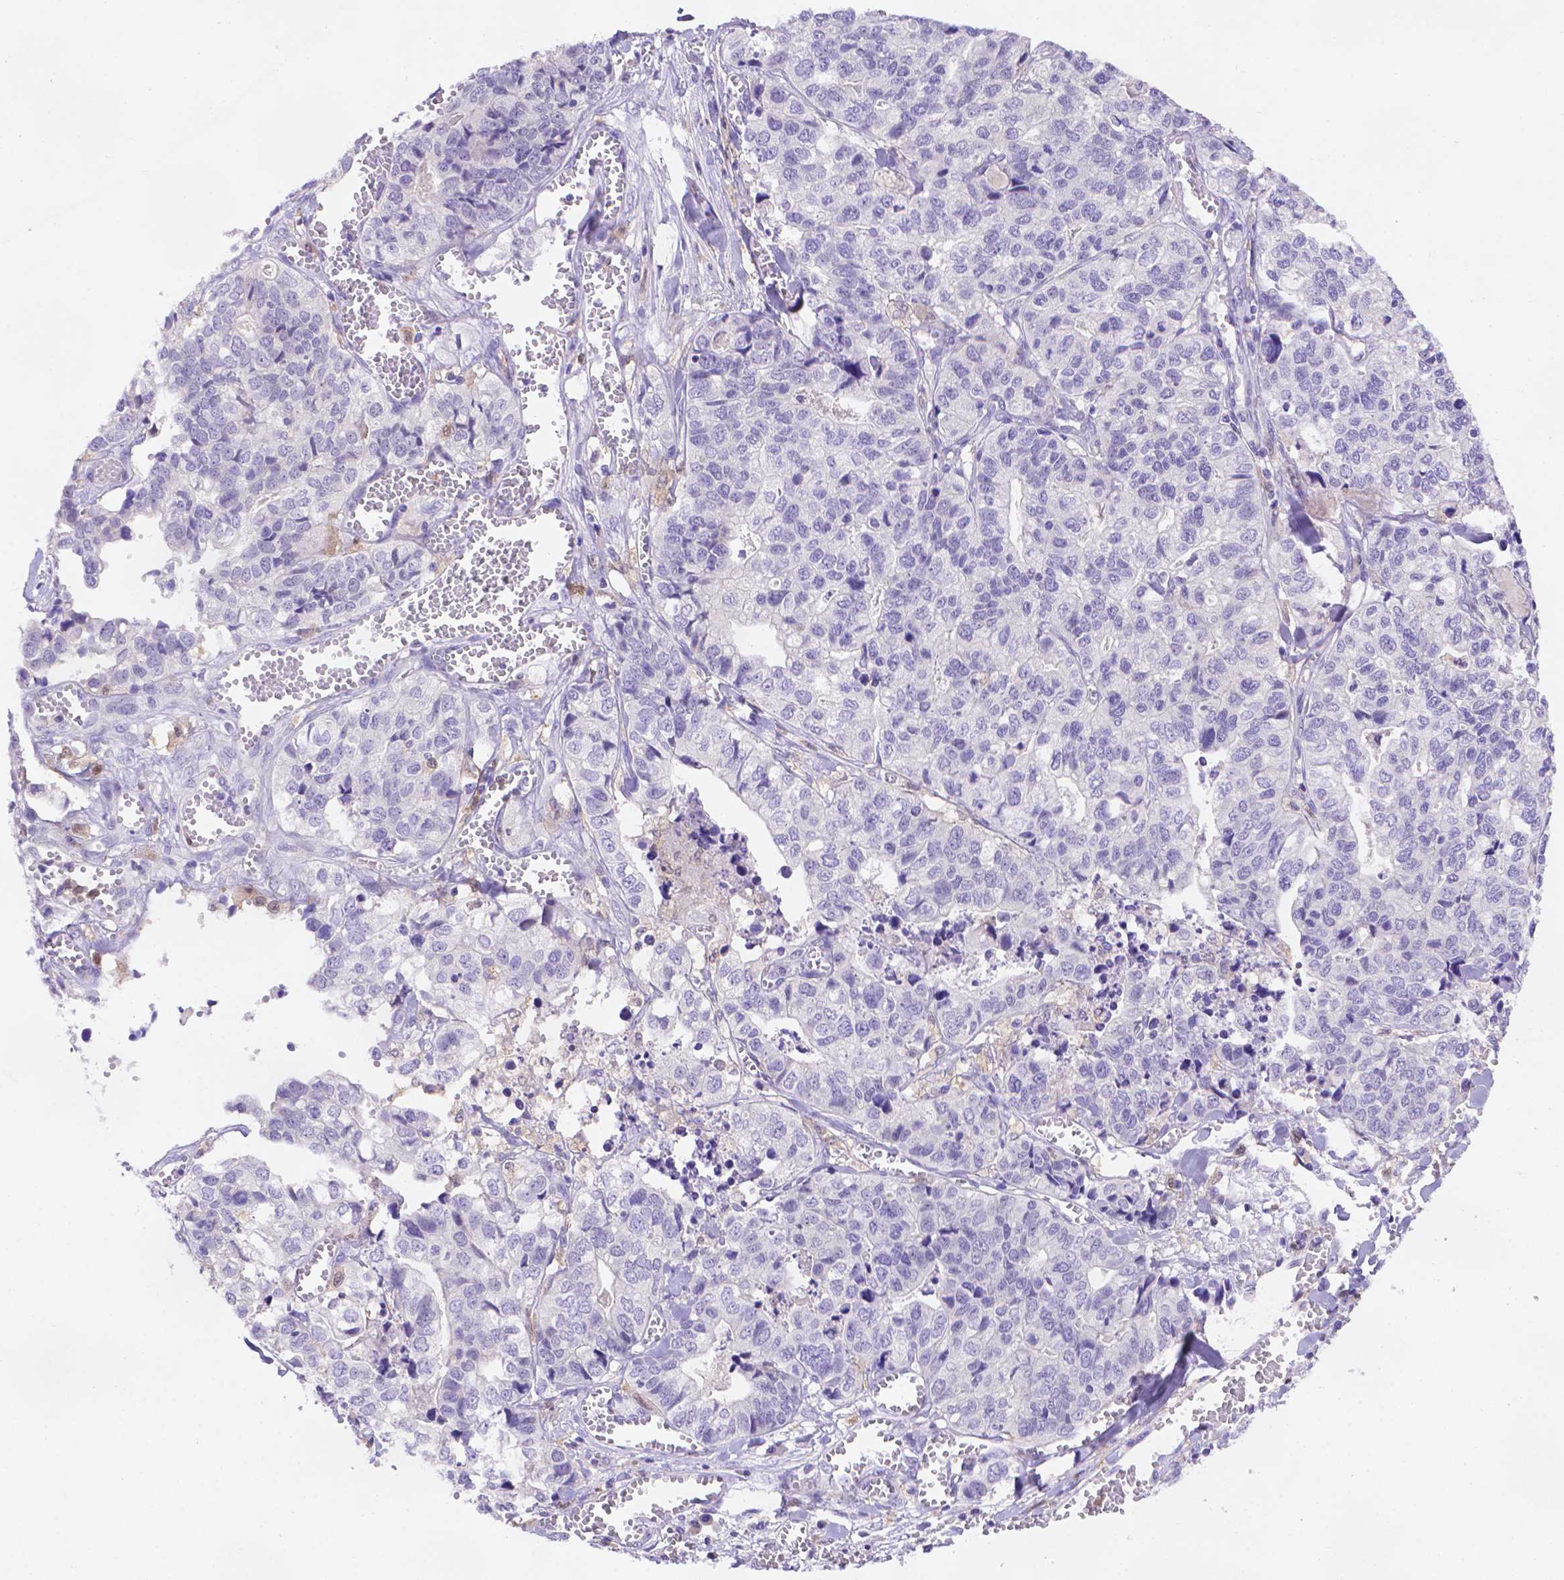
{"staining": {"intensity": "negative", "quantity": "none", "location": "none"}, "tissue": "stomach cancer", "cell_type": "Tumor cells", "image_type": "cancer", "snomed": [{"axis": "morphology", "description": "Adenocarcinoma, NOS"}, {"axis": "topography", "description": "Stomach, upper"}], "caption": "Immunohistochemistry photomicrograph of neoplastic tissue: human stomach adenocarcinoma stained with DAB displays no significant protein staining in tumor cells.", "gene": "FGD2", "patient": {"sex": "female", "age": 67}}